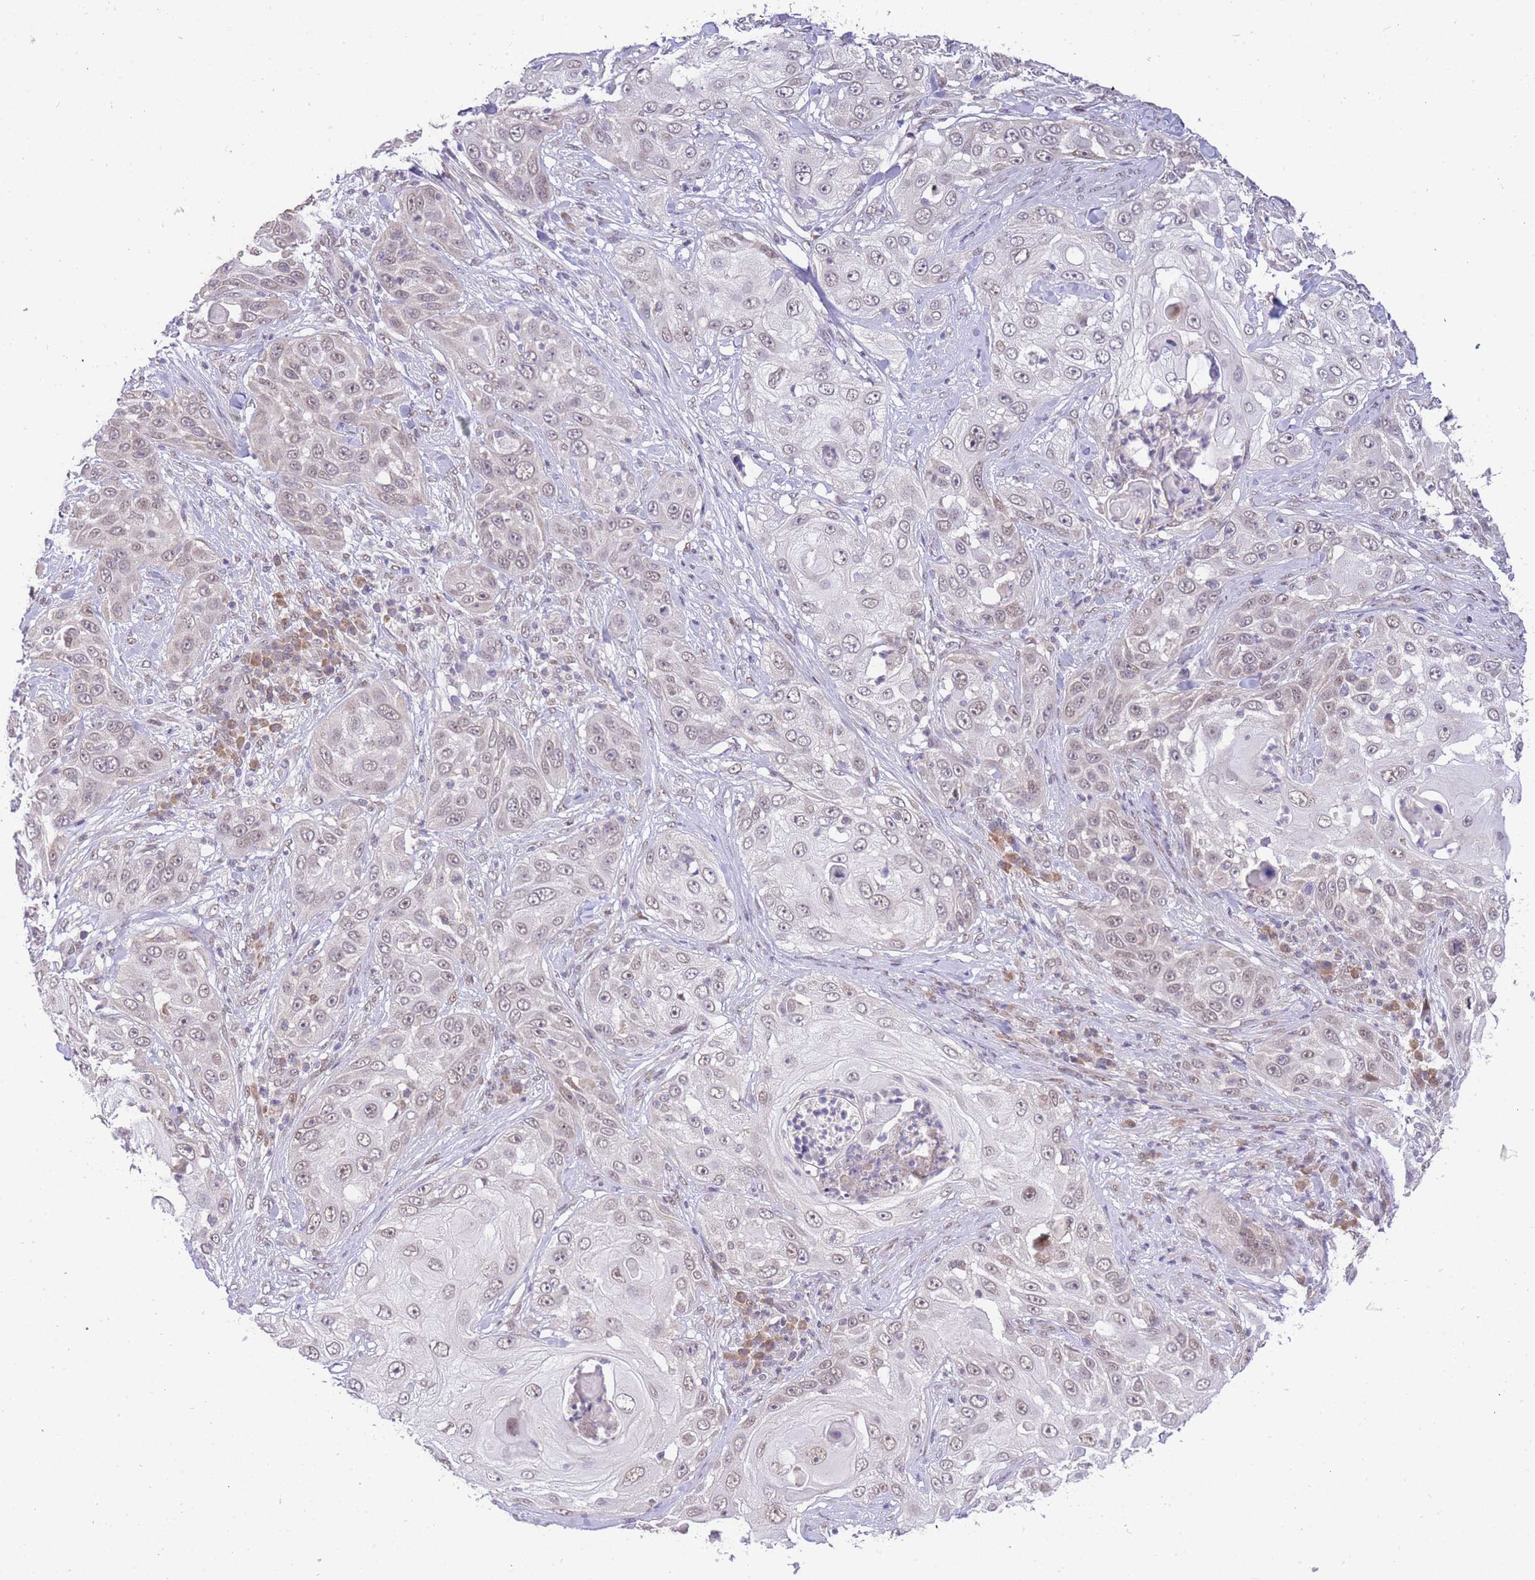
{"staining": {"intensity": "weak", "quantity": "<25%", "location": "nuclear"}, "tissue": "skin cancer", "cell_type": "Tumor cells", "image_type": "cancer", "snomed": [{"axis": "morphology", "description": "Squamous cell carcinoma, NOS"}, {"axis": "topography", "description": "Skin"}], "caption": "High magnification brightfield microscopy of skin squamous cell carcinoma stained with DAB (brown) and counterstained with hematoxylin (blue): tumor cells show no significant expression.", "gene": "PUS10", "patient": {"sex": "female", "age": 44}}